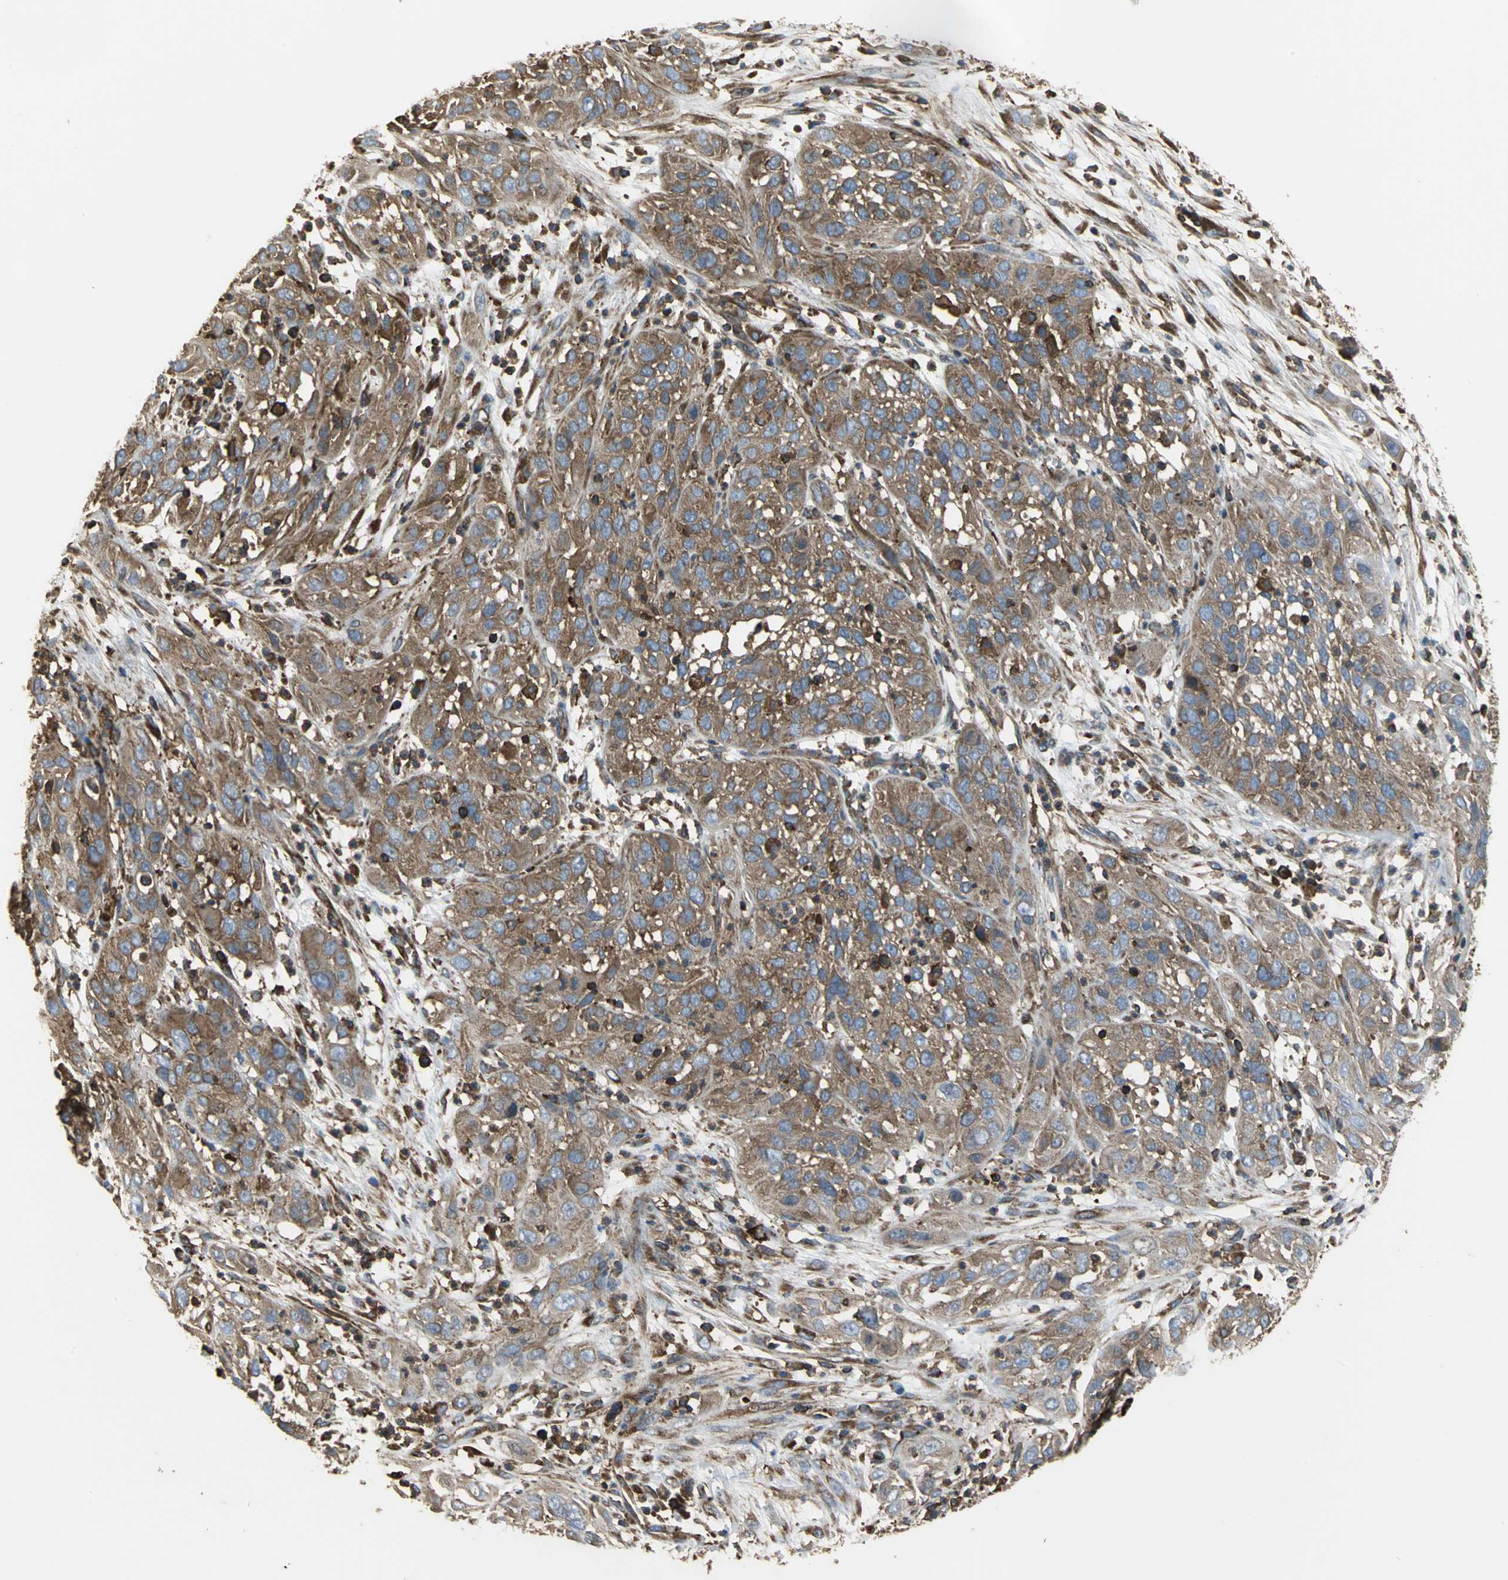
{"staining": {"intensity": "moderate", "quantity": ">75%", "location": "cytoplasmic/membranous"}, "tissue": "cervical cancer", "cell_type": "Tumor cells", "image_type": "cancer", "snomed": [{"axis": "morphology", "description": "Squamous cell carcinoma, NOS"}, {"axis": "topography", "description": "Cervix"}], "caption": "Cervical squamous cell carcinoma stained for a protein exhibits moderate cytoplasmic/membranous positivity in tumor cells.", "gene": "TLN1", "patient": {"sex": "female", "age": 32}}